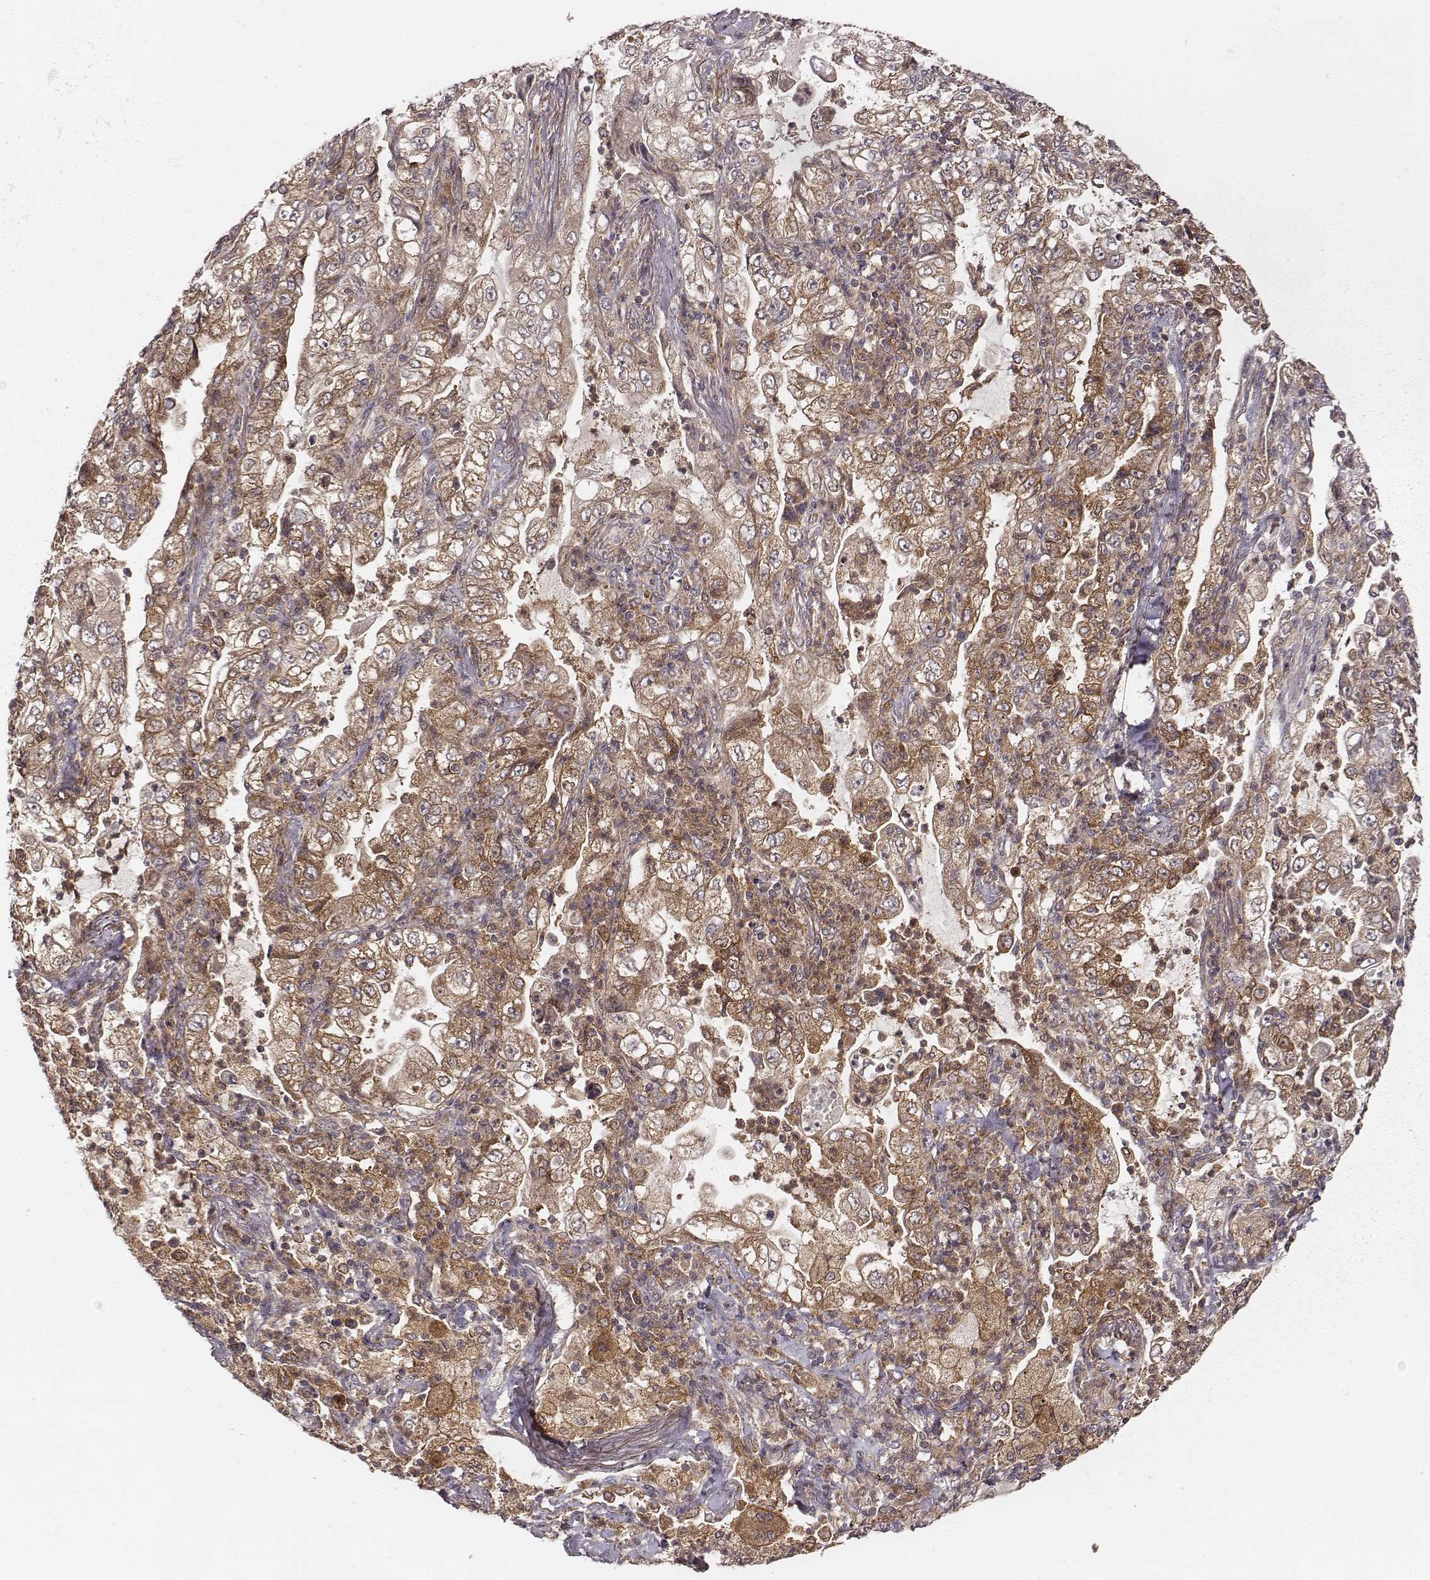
{"staining": {"intensity": "moderate", "quantity": ">75%", "location": "cytoplasmic/membranous"}, "tissue": "lung cancer", "cell_type": "Tumor cells", "image_type": "cancer", "snomed": [{"axis": "morphology", "description": "Adenocarcinoma, NOS"}, {"axis": "topography", "description": "Lung"}], "caption": "The immunohistochemical stain labels moderate cytoplasmic/membranous staining in tumor cells of lung cancer tissue.", "gene": "VPS26A", "patient": {"sex": "female", "age": 73}}